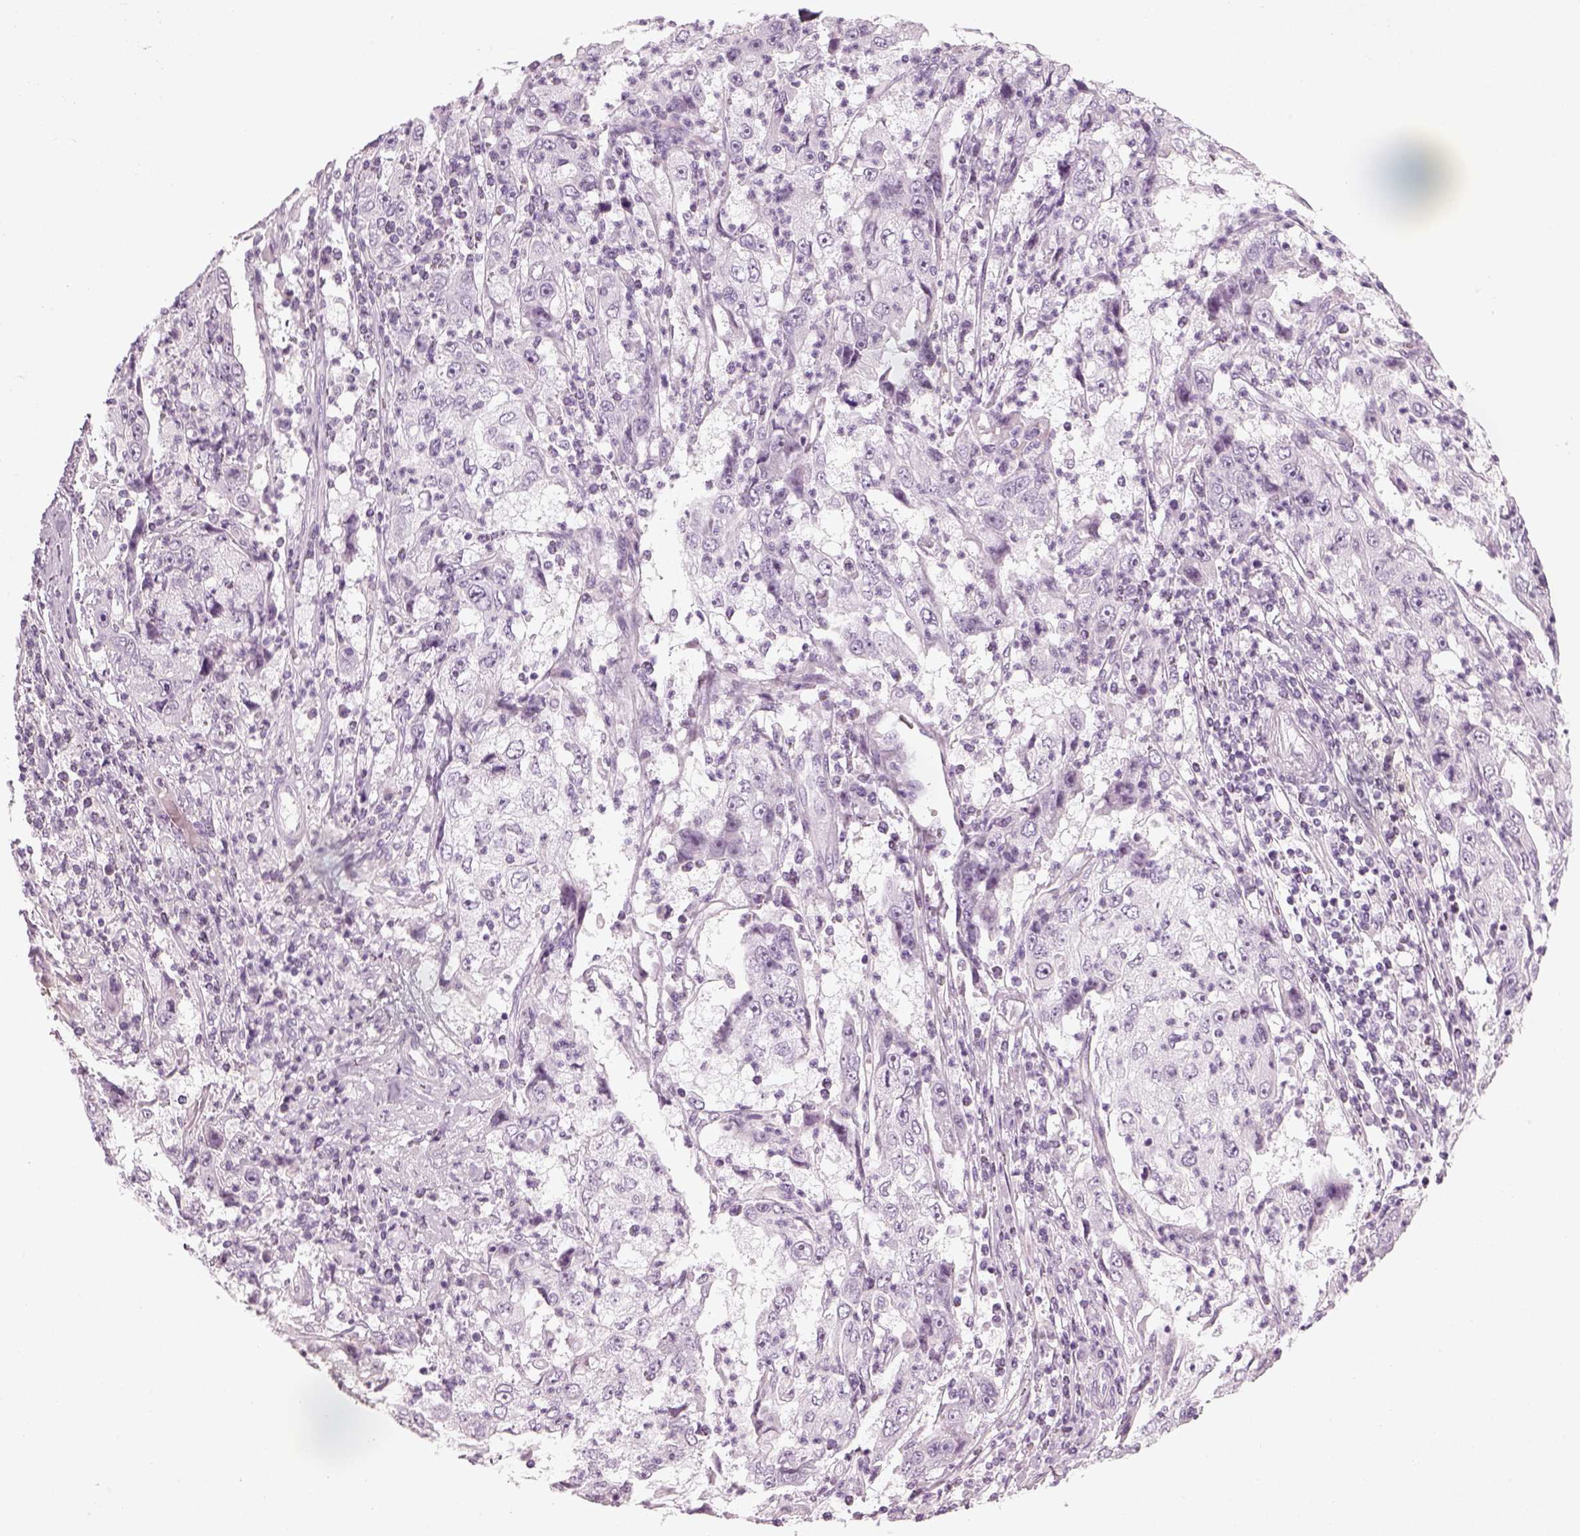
{"staining": {"intensity": "negative", "quantity": "none", "location": "none"}, "tissue": "cervical cancer", "cell_type": "Tumor cells", "image_type": "cancer", "snomed": [{"axis": "morphology", "description": "Squamous cell carcinoma, NOS"}, {"axis": "topography", "description": "Cervix"}], "caption": "Immunohistochemistry of cervical cancer displays no staining in tumor cells.", "gene": "GAS2L2", "patient": {"sex": "female", "age": 36}}